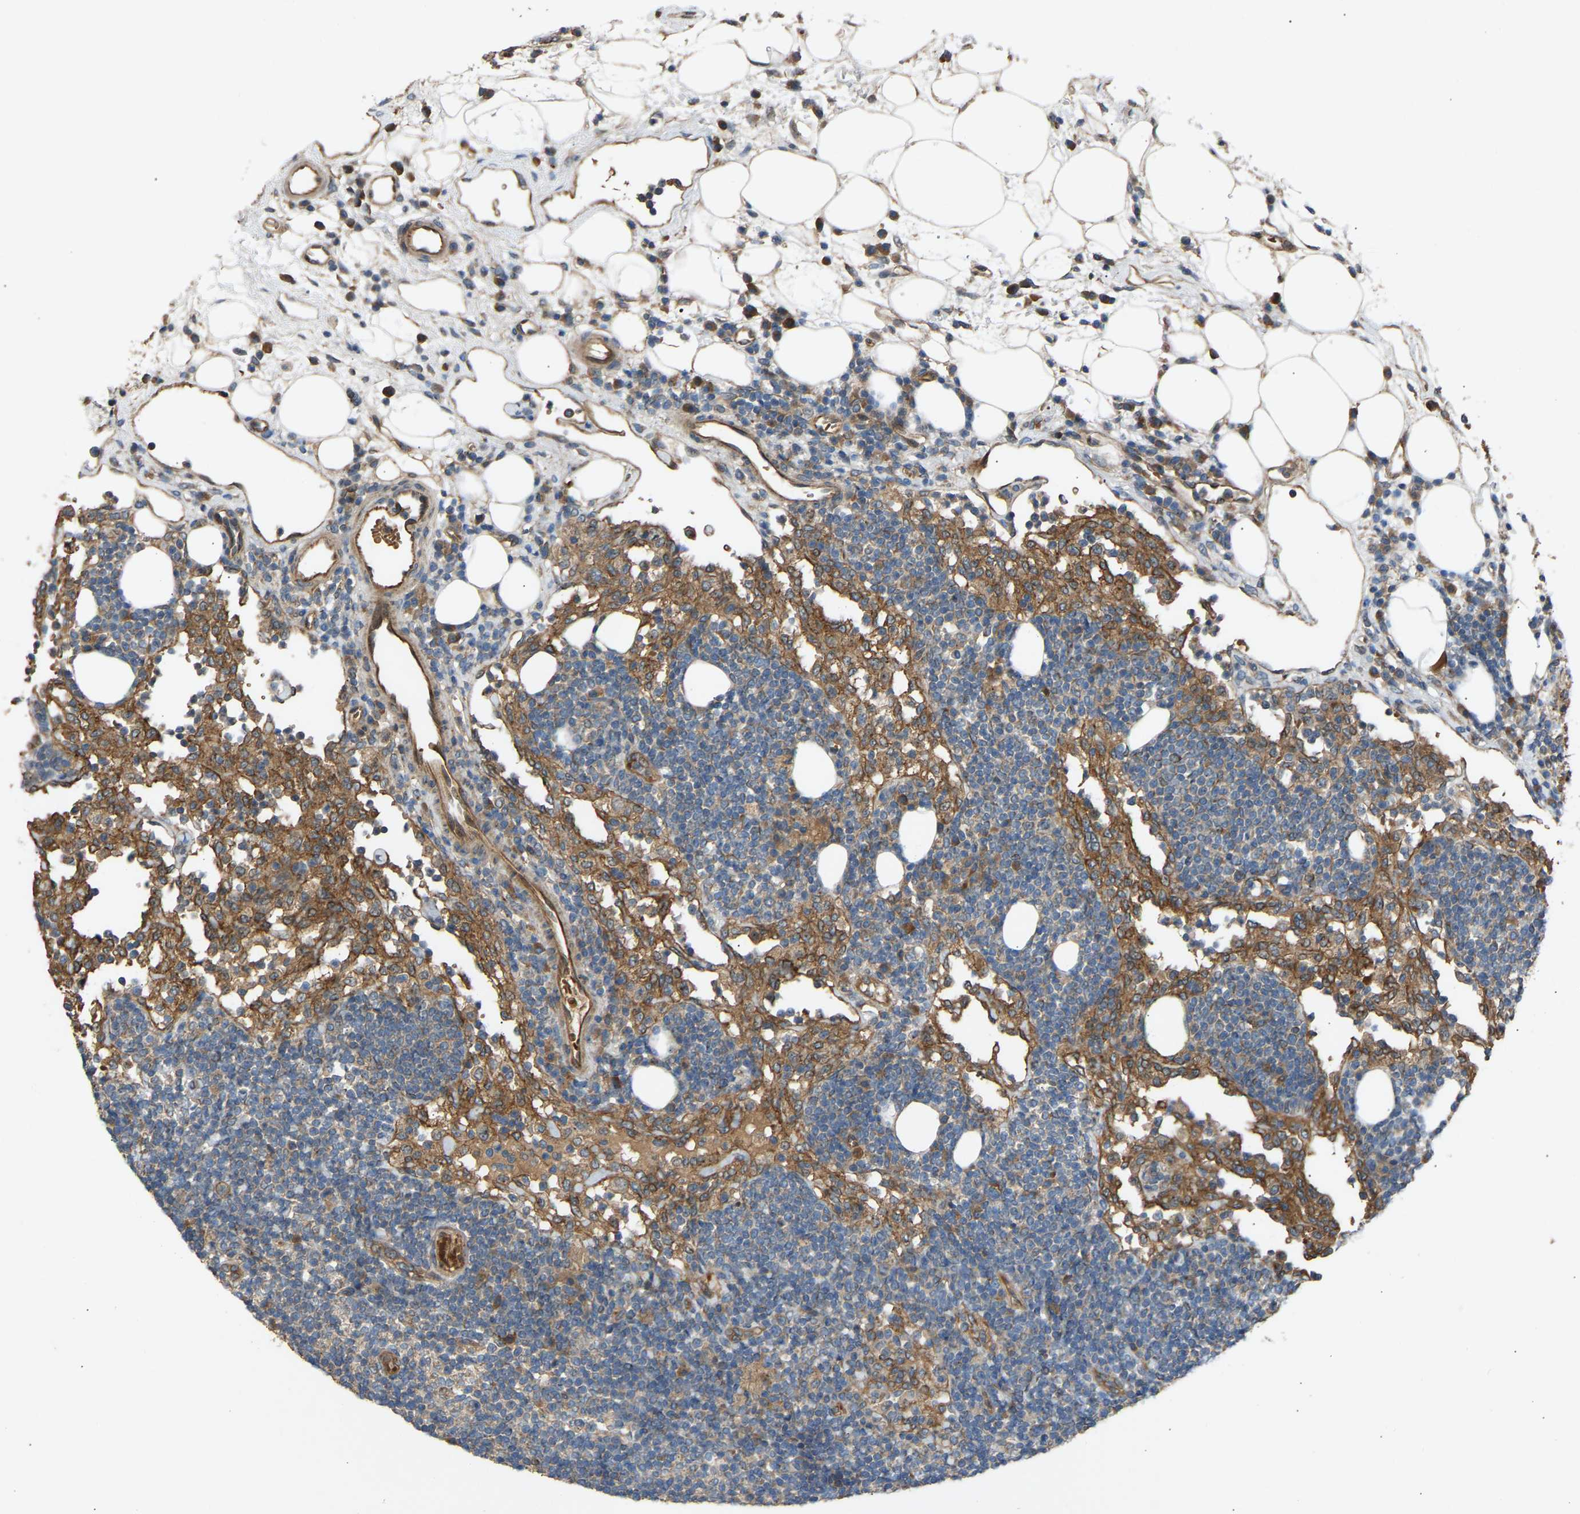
{"staining": {"intensity": "weak", "quantity": ">75%", "location": "cytoplasmic/membranous"}, "tissue": "lymph node", "cell_type": "Germinal center cells", "image_type": "normal", "snomed": [{"axis": "morphology", "description": "Normal tissue, NOS"}, {"axis": "morphology", "description": "Carcinoid, malignant, NOS"}, {"axis": "topography", "description": "Lymph node"}], "caption": "Protein staining demonstrates weak cytoplasmic/membranous positivity in approximately >75% of germinal center cells in benign lymph node.", "gene": "GAS2L1", "patient": {"sex": "male", "age": 47}}